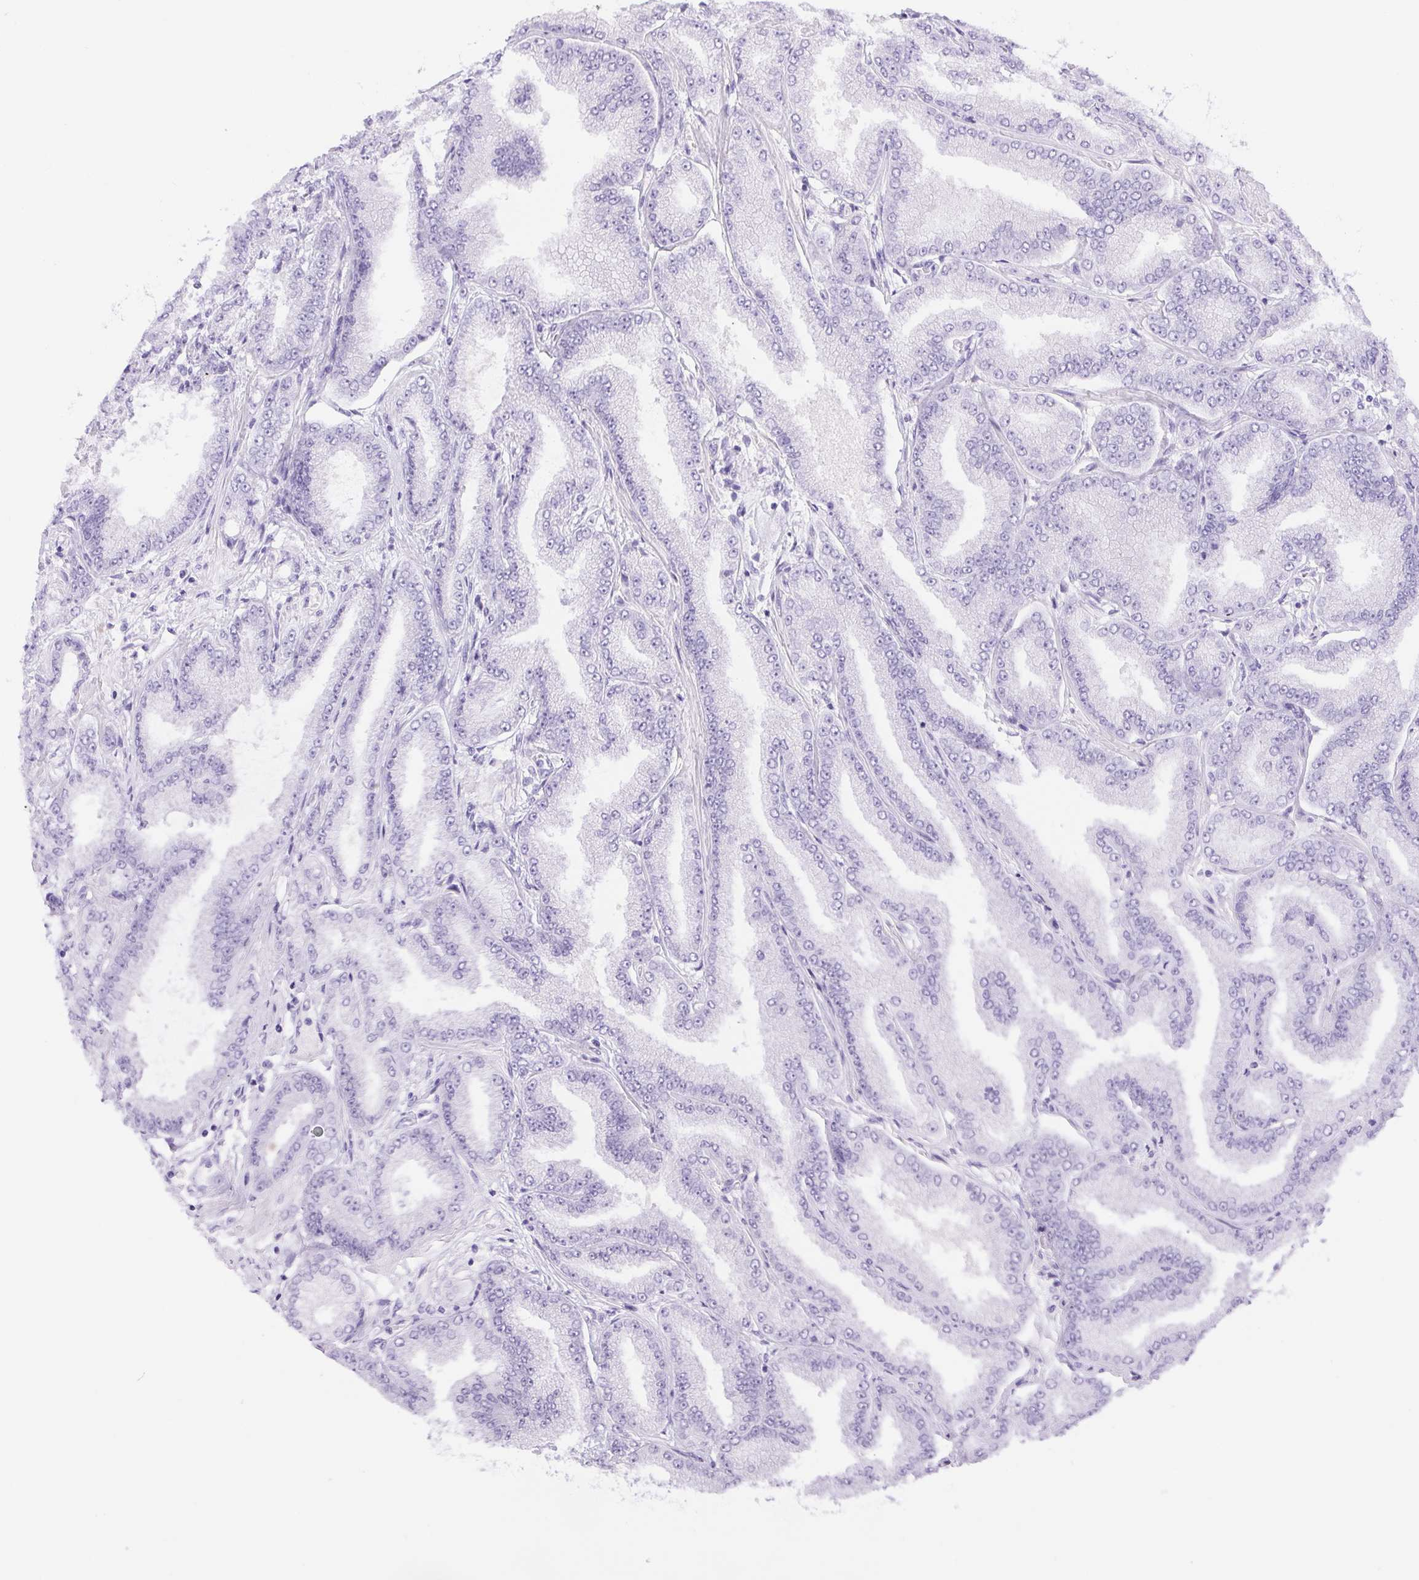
{"staining": {"intensity": "negative", "quantity": "none", "location": "none"}, "tissue": "prostate cancer", "cell_type": "Tumor cells", "image_type": "cancer", "snomed": [{"axis": "morphology", "description": "Adenocarcinoma, Low grade"}, {"axis": "topography", "description": "Prostate"}], "caption": "Photomicrograph shows no protein positivity in tumor cells of adenocarcinoma (low-grade) (prostate) tissue.", "gene": "ERP27", "patient": {"sex": "male", "age": 55}}